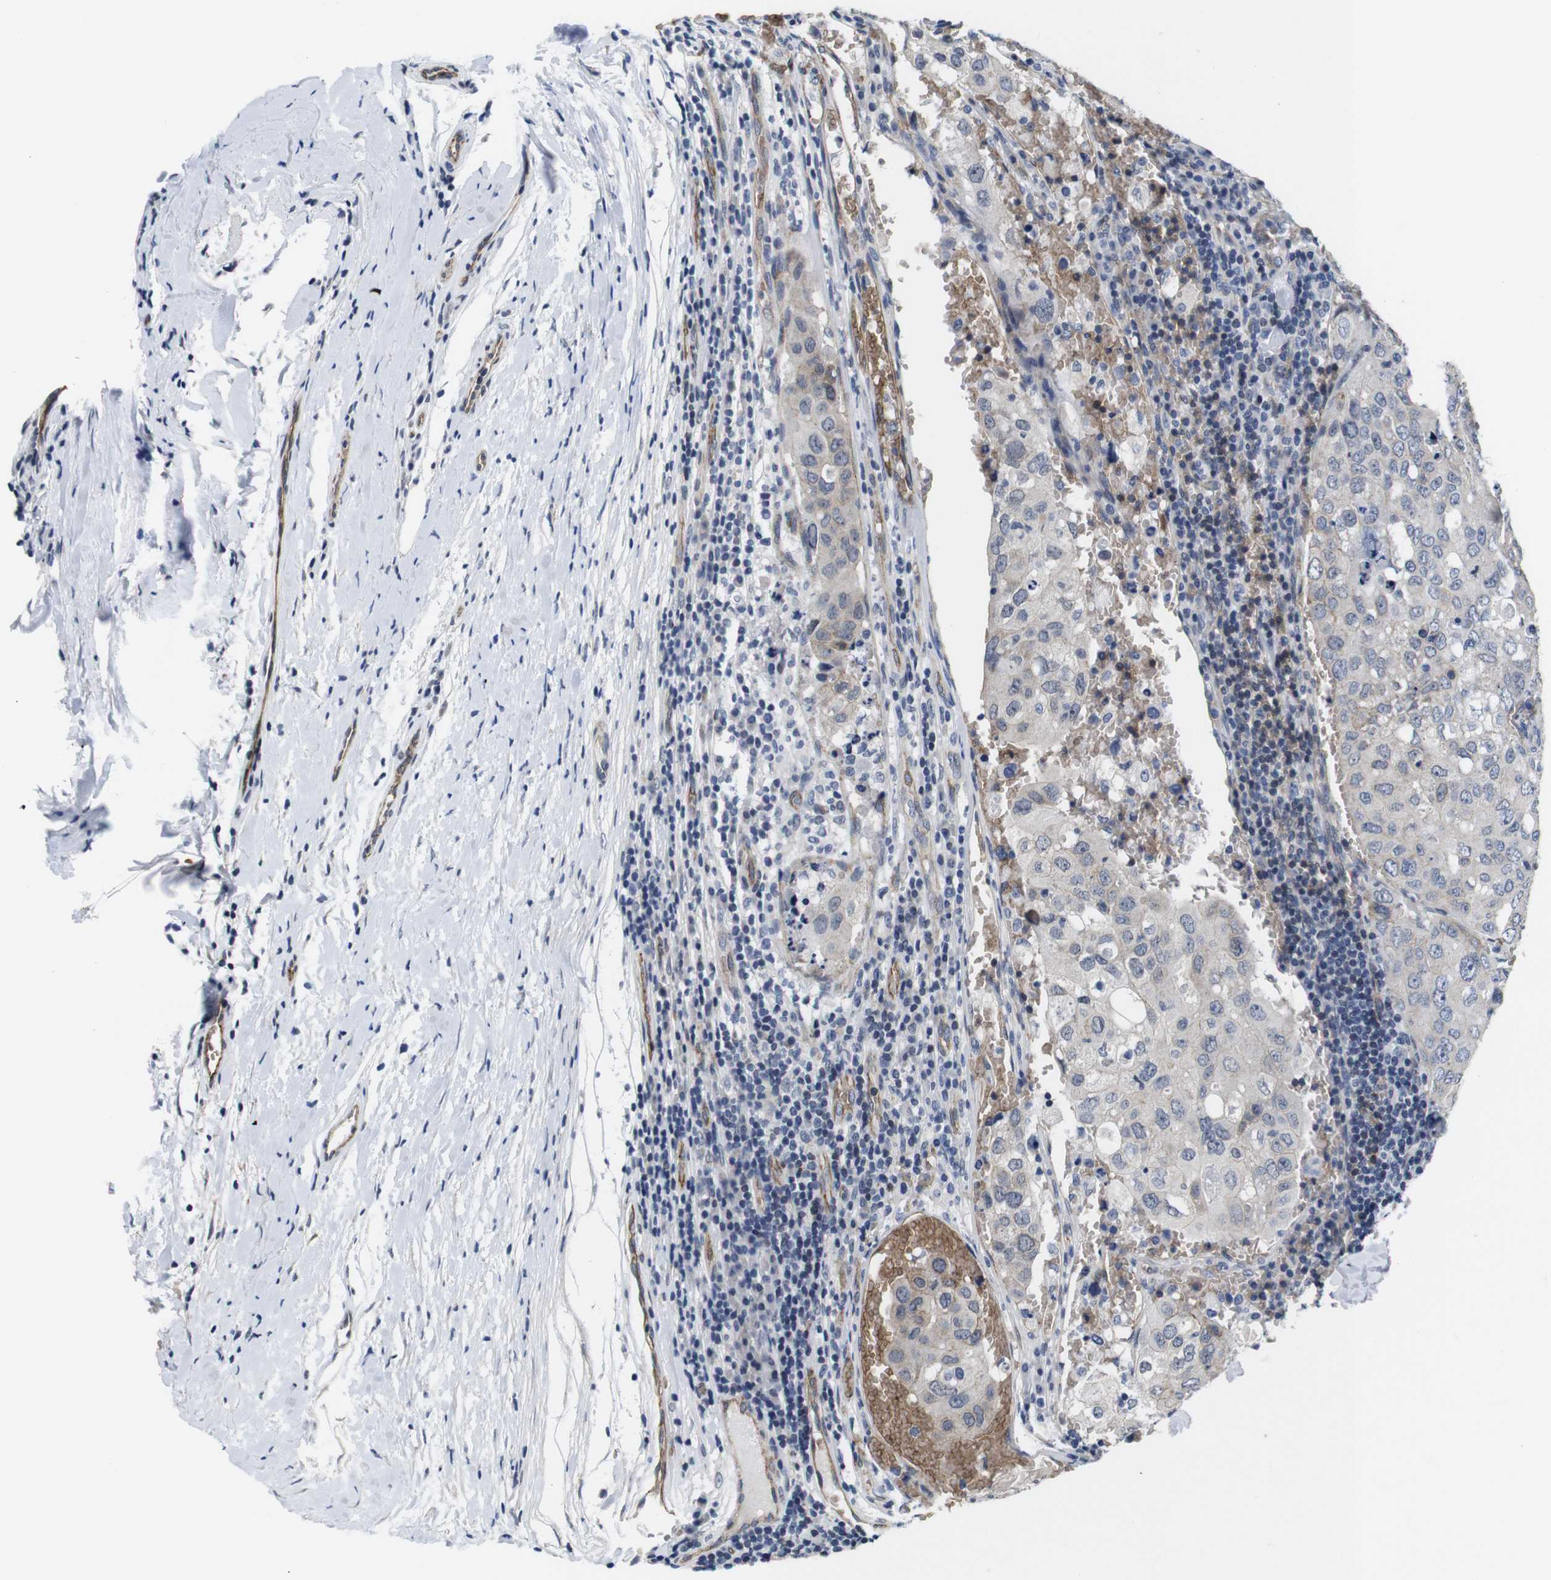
{"staining": {"intensity": "negative", "quantity": "none", "location": "none"}, "tissue": "urothelial cancer", "cell_type": "Tumor cells", "image_type": "cancer", "snomed": [{"axis": "morphology", "description": "Urothelial carcinoma, High grade"}, {"axis": "topography", "description": "Lymph node"}, {"axis": "topography", "description": "Urinary bladder"}], "caption": "This is an immunohistochemistry (IHC) histopathology image of human urothelial cancer. There is no expression in tumor cells.", "gene": "SOCS3", "patient": {"sex": "male", "age": 51}}